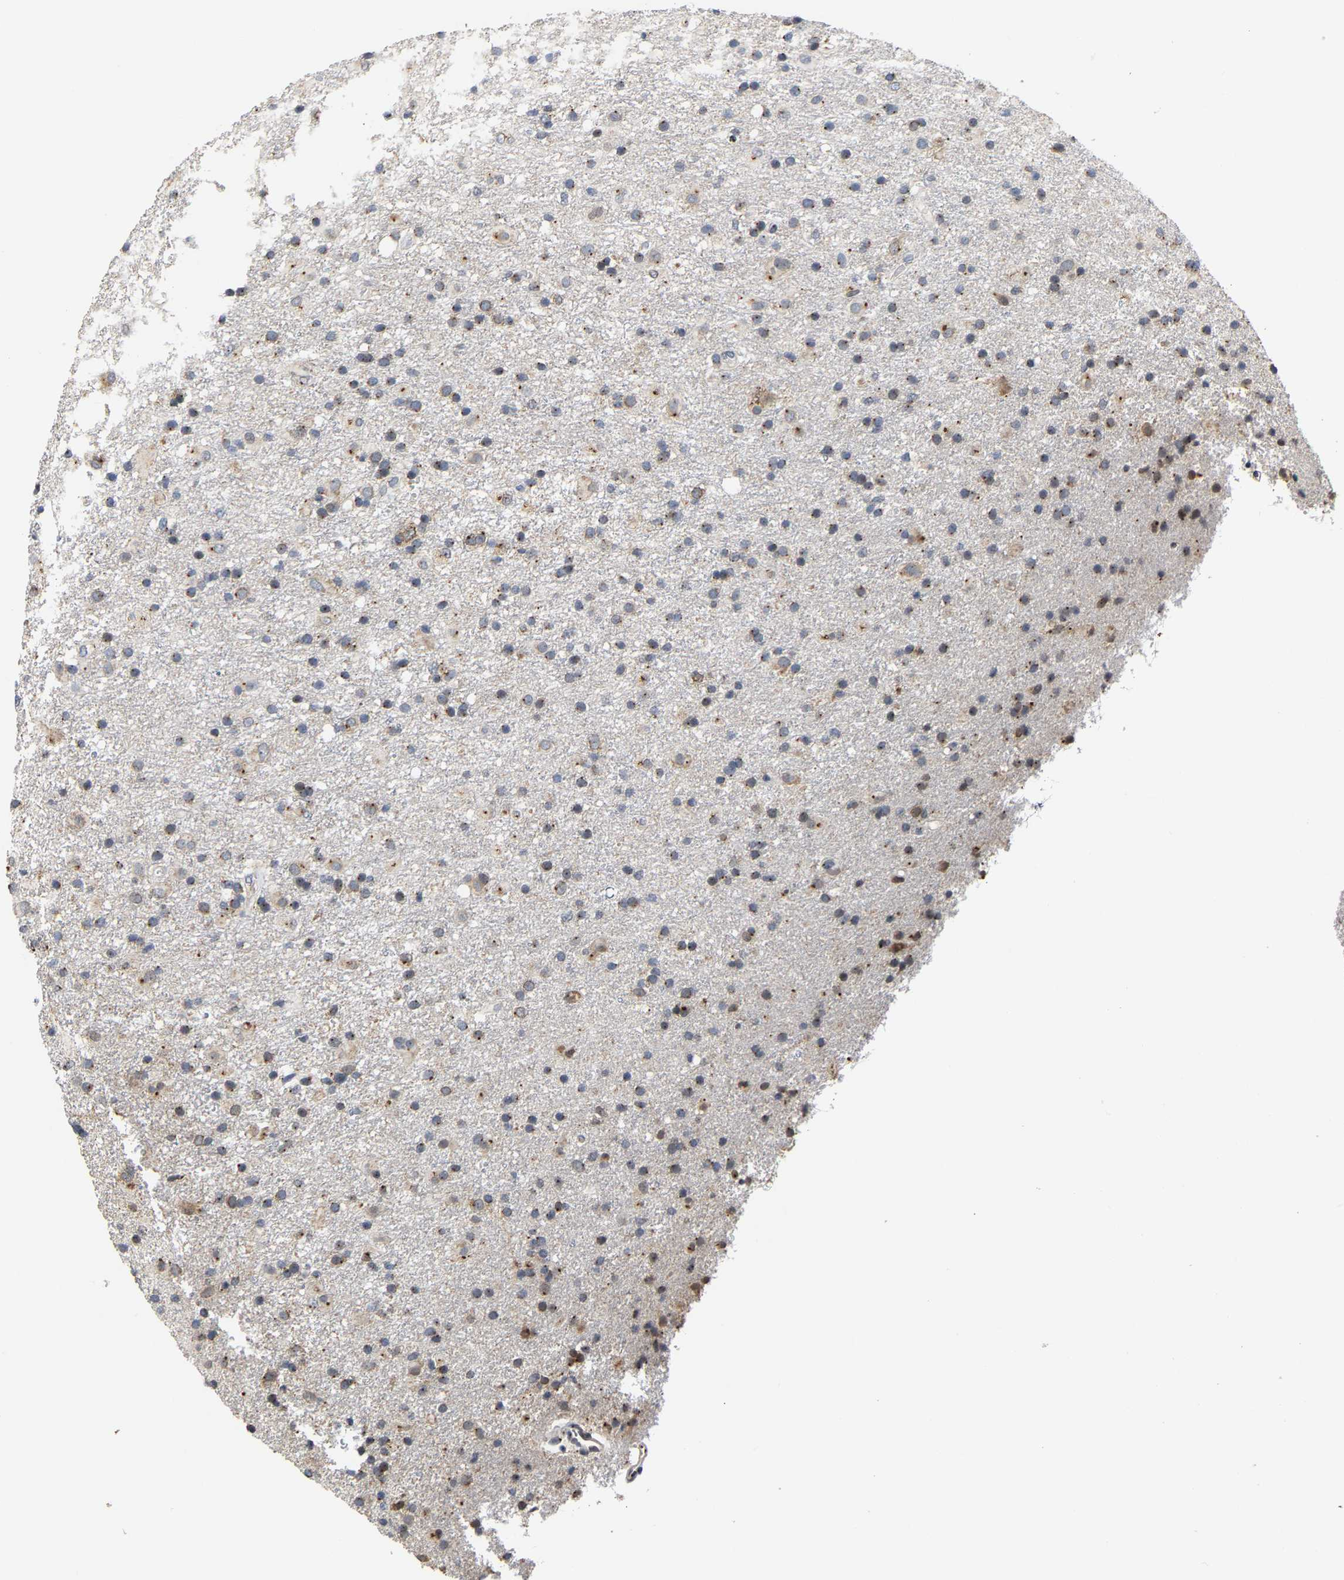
{"staining": {"intensity": "moderate", "quantity": "25%-75%", "location": "cytoplasmic/membranous"}, "tissue": "glioma", "cell_type": "Tumor cells", "image_type": "cancer", "snomed": [{"axis": "morphology", "description": "Glioma, malignant, Low grade"}, {"axis": "topography", "description": "Brain"}], "caption": "Immunohistochemical staining of human malignant glioma (low-grade) displays medium levels of moderate cytoplasmic/membranous protein positivity in about 25%-75% of tumor cells. (IHC, brightfield microscopy, high magnification).", "gene": "PCNT", "patient": {"sex": "male", "age": 65}}